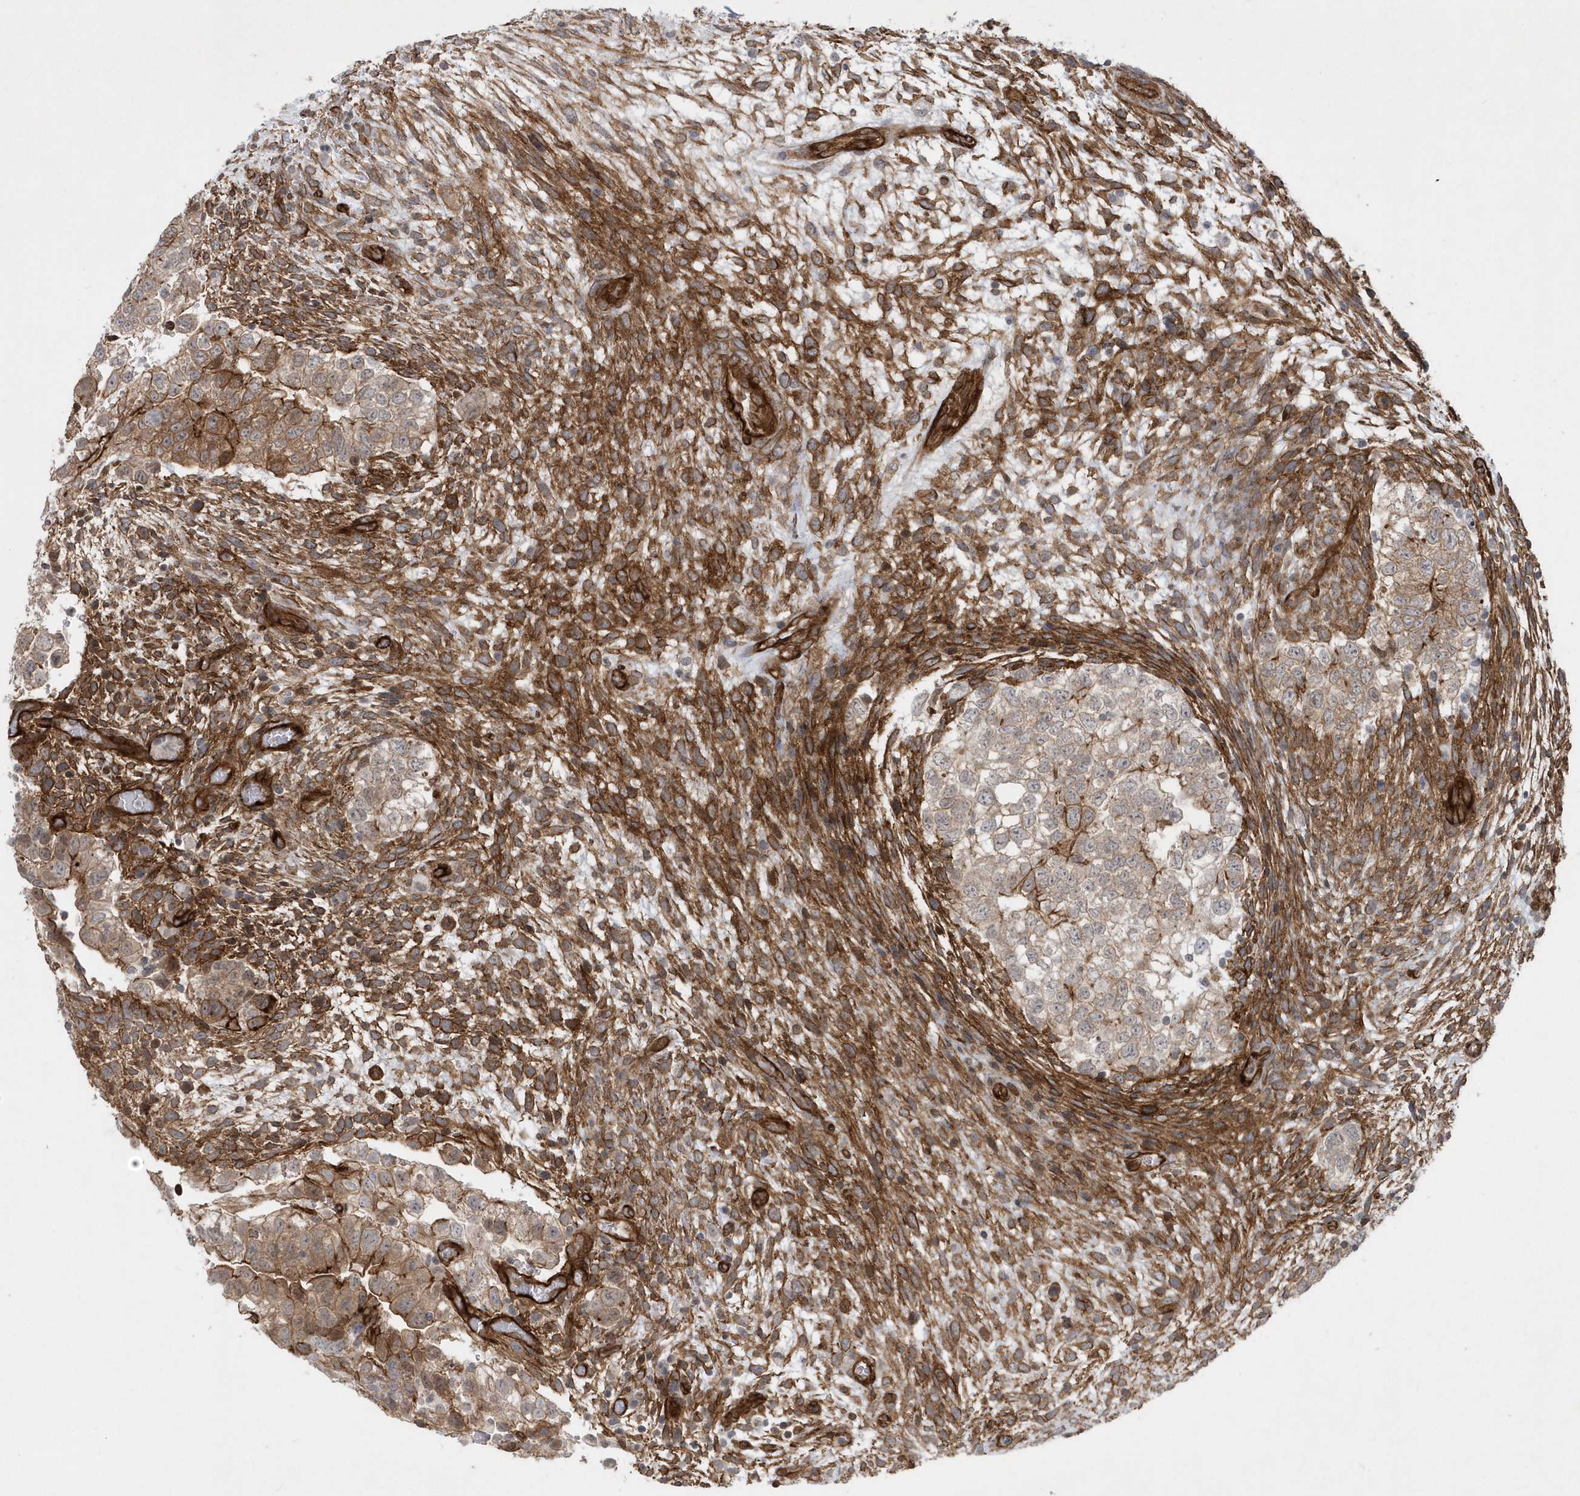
{"staining": {"intensity": "weak", "quantity": ">75%", "location": "cytoplasmic/membranous"}, "tissue": "testis cancer", "cell_type": "Tumor cells", "image_type": "cancer", "snomed": [{"axis": "morphology", "description": "Carcinoma, Embryonal, NOS"}, {"axis": "topography", "description": "Testis"}], "caption": "About >75% of tumor cells in testis cancer (embryonal carcinoma) show weak cytoplasmic/membranous protein positivity as visualized by brown immunohistochemical staining.", "gene": "RAI14", "patient": {"sex": "male", "age": 37}}